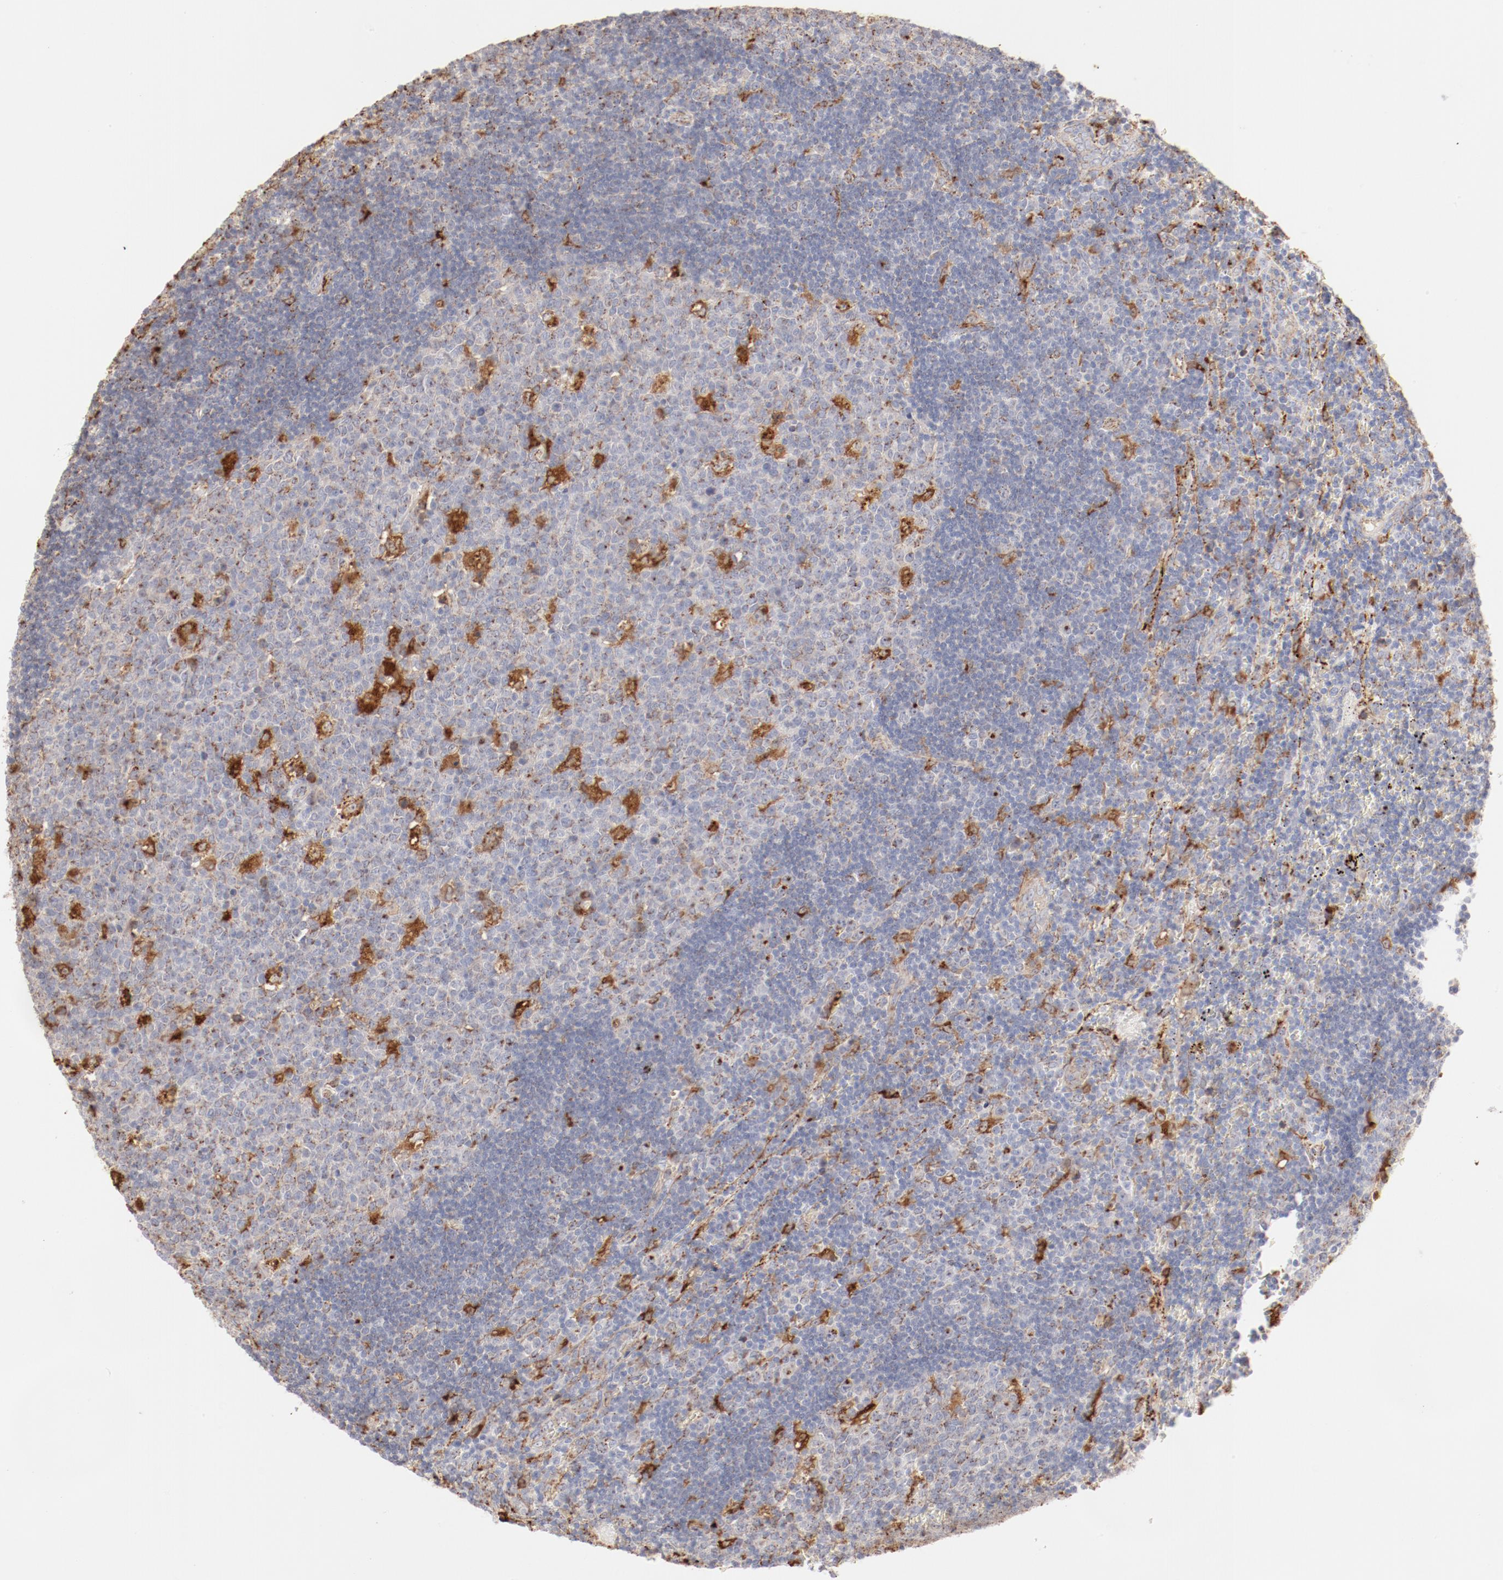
{"staining": {"intensity": "moderate", "quantity": "<25%", "location": "cytoplasmic/membranous"}, "tissue": "lymph node", "cell_type": "Germinal center cells", "image_type": "normal", "snomed": [{"axis": "morphology", "description": "Normal tissue, NOS"}, {"axis": "topography", "description": "Lymph node"}, {"axis": "topography", "description": "Salivary gland"}], "caption": "Unremarkable lymph node displays moderate cytoplasmic/membranous positivity in about <25% of germinal center cells, visualized by immunohistochemistry. (DAB (3,3'-diaminobenzidine) = brown stain, brightfield microscopy at high magnification).", "gene": "CTSH", "patient": {"sex": "male", "age": 8}}